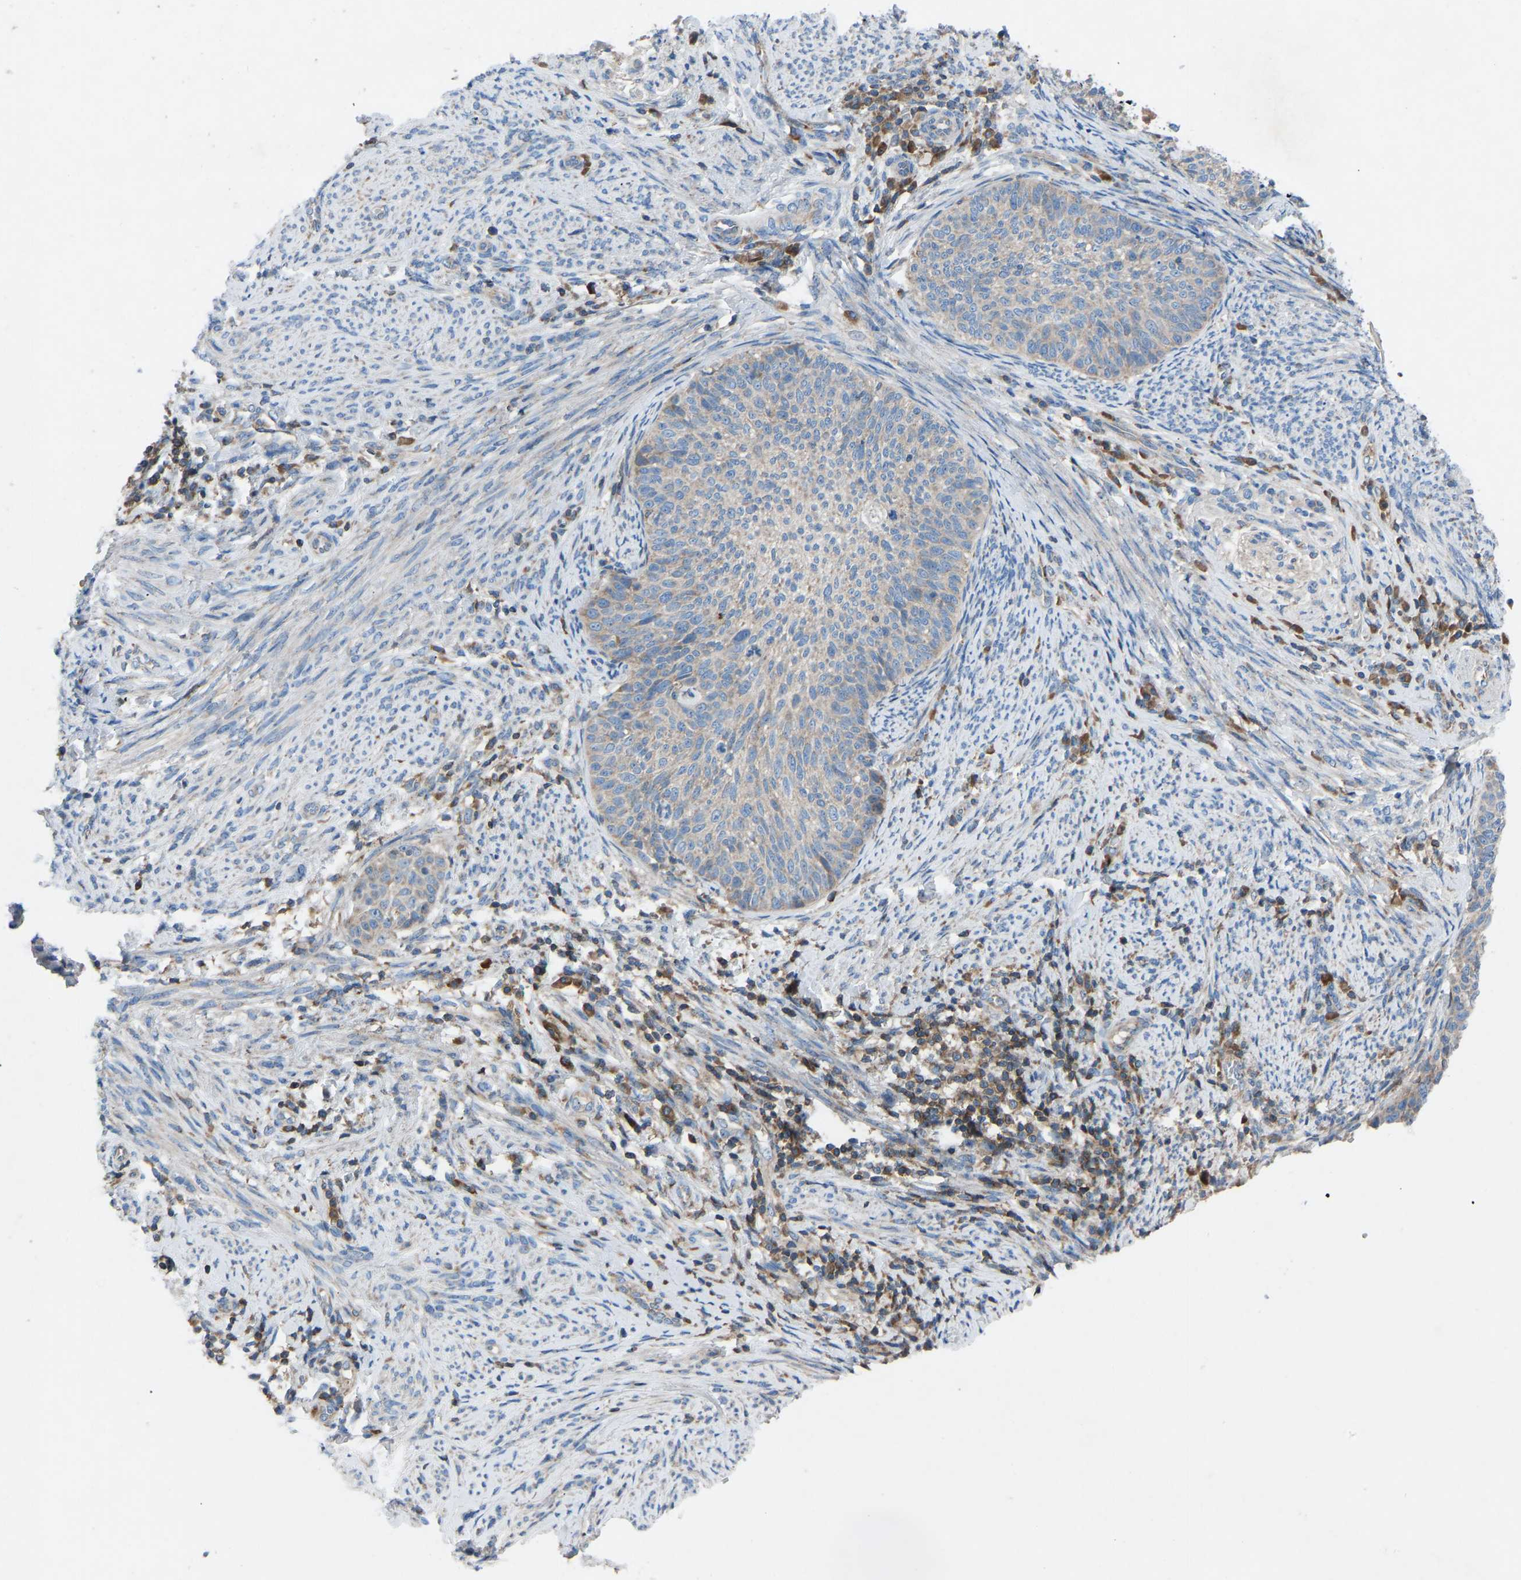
{"staining": {"intensity": "negative", "quantity": "none", "location": "none"}, "tissue": "cervical cancer", "cell_type": "Tumor cells", "image_type": "cancer", "snomed": [{"axis": "morphology", "description": "Squamous cell carcinoma, NOS"}, {"axis": "topography", "description": "Cervix"}], "caption": "Cervical cancer was stained to show a protein in brown. There is no significant staining in tumor cells.", "gene": "GRK6", "patient": {"sex": "female", "age": 70}}